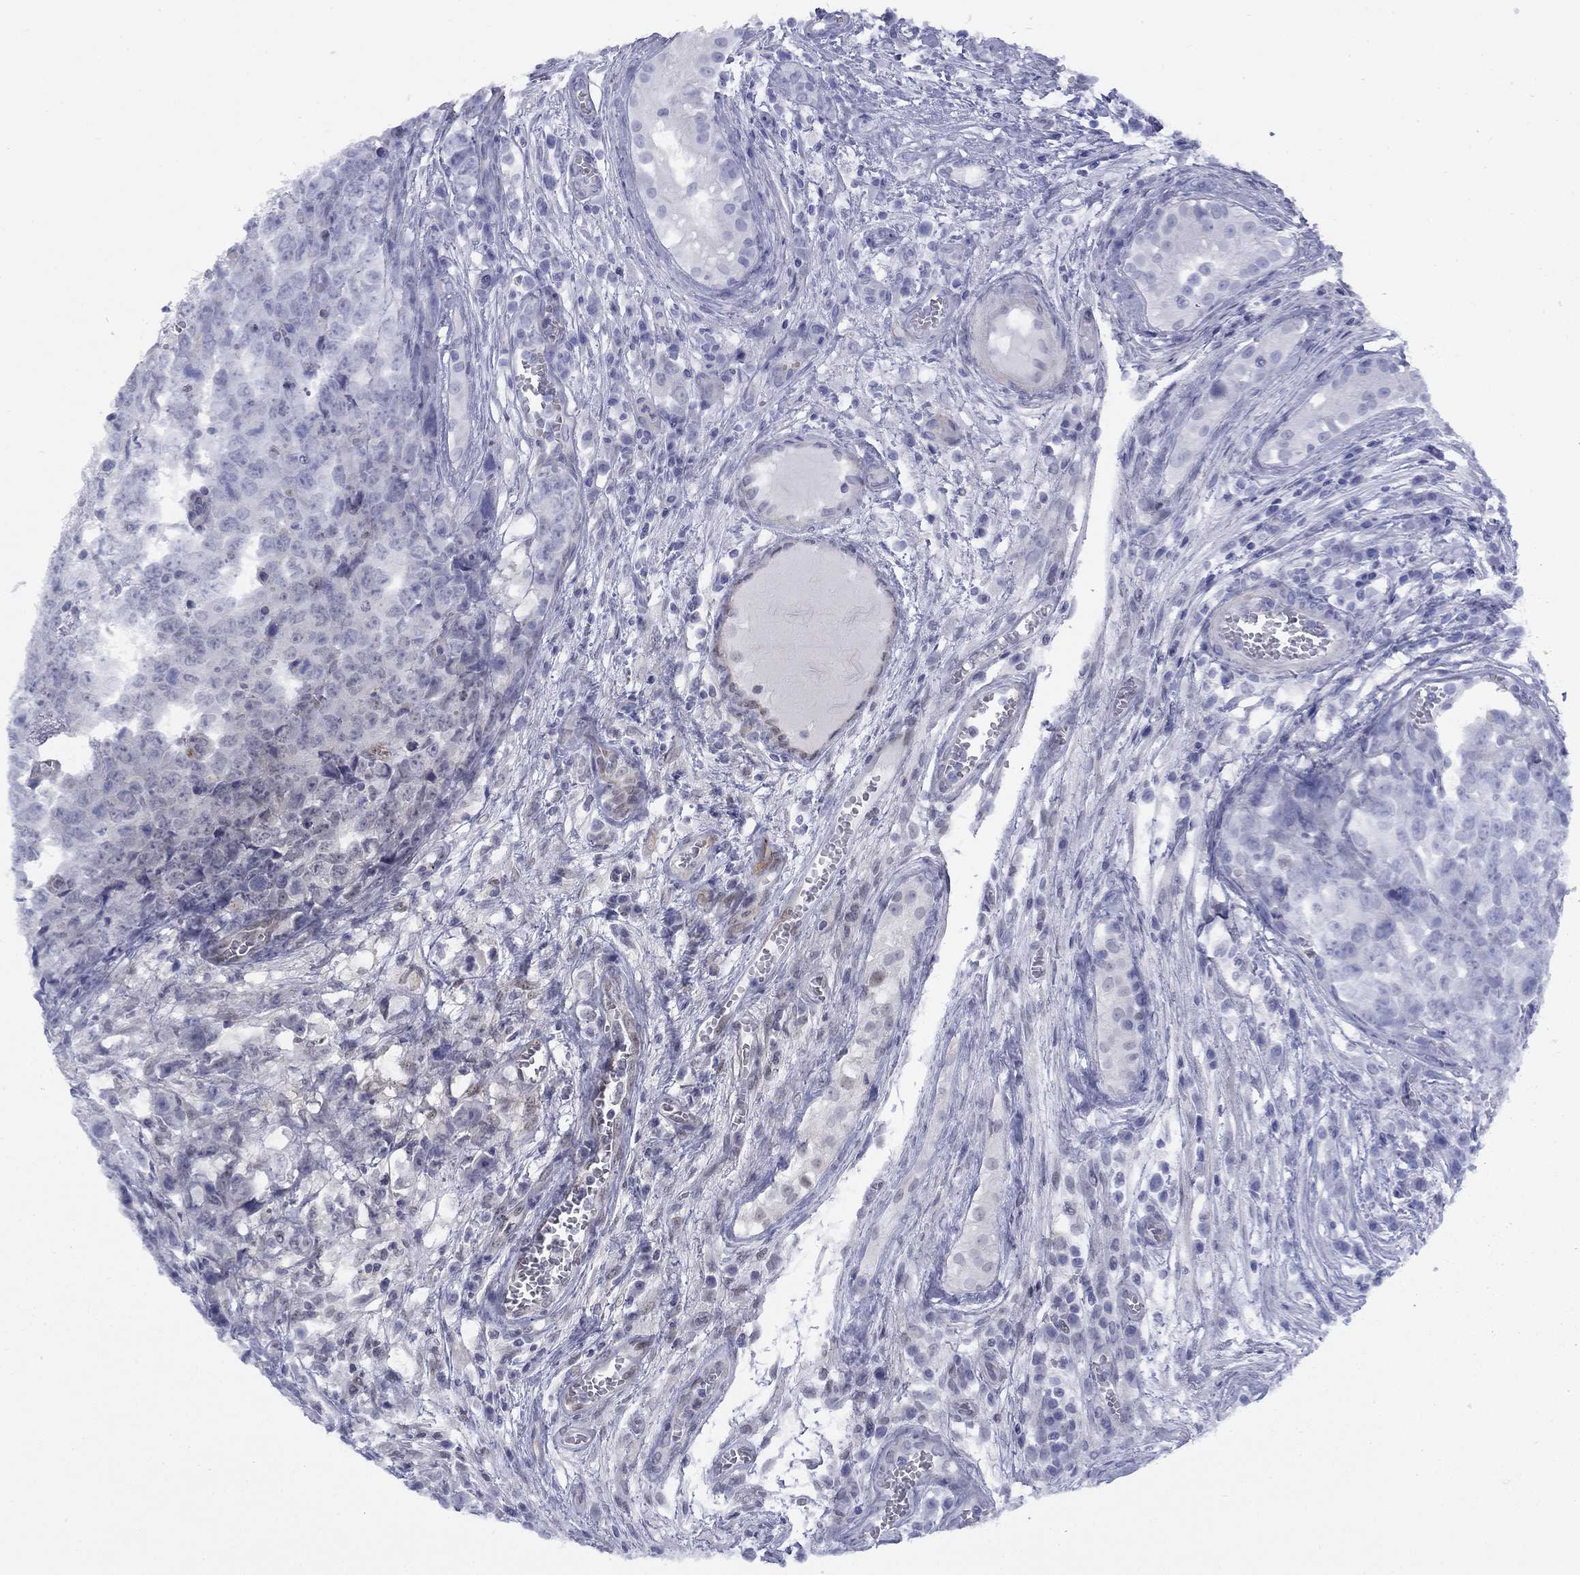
{"staining": {"intensity": "negative", "quantity": "none", "location": "none"}, "tissue": "testis cancer", "cell_type": "Tumor cells", "image_type": "cancer", "snomed": [{"axis": "morphology", "description": "Carcinoma, Embryonal, NOS"}, {"axis": "topography", "description": "Testis"}], "caption": "There is no significant positivity in tumor cells of testis embryonal carcinoma.", "gene": "TIGD4", "patient": {"sex": "male", "age": 23}}